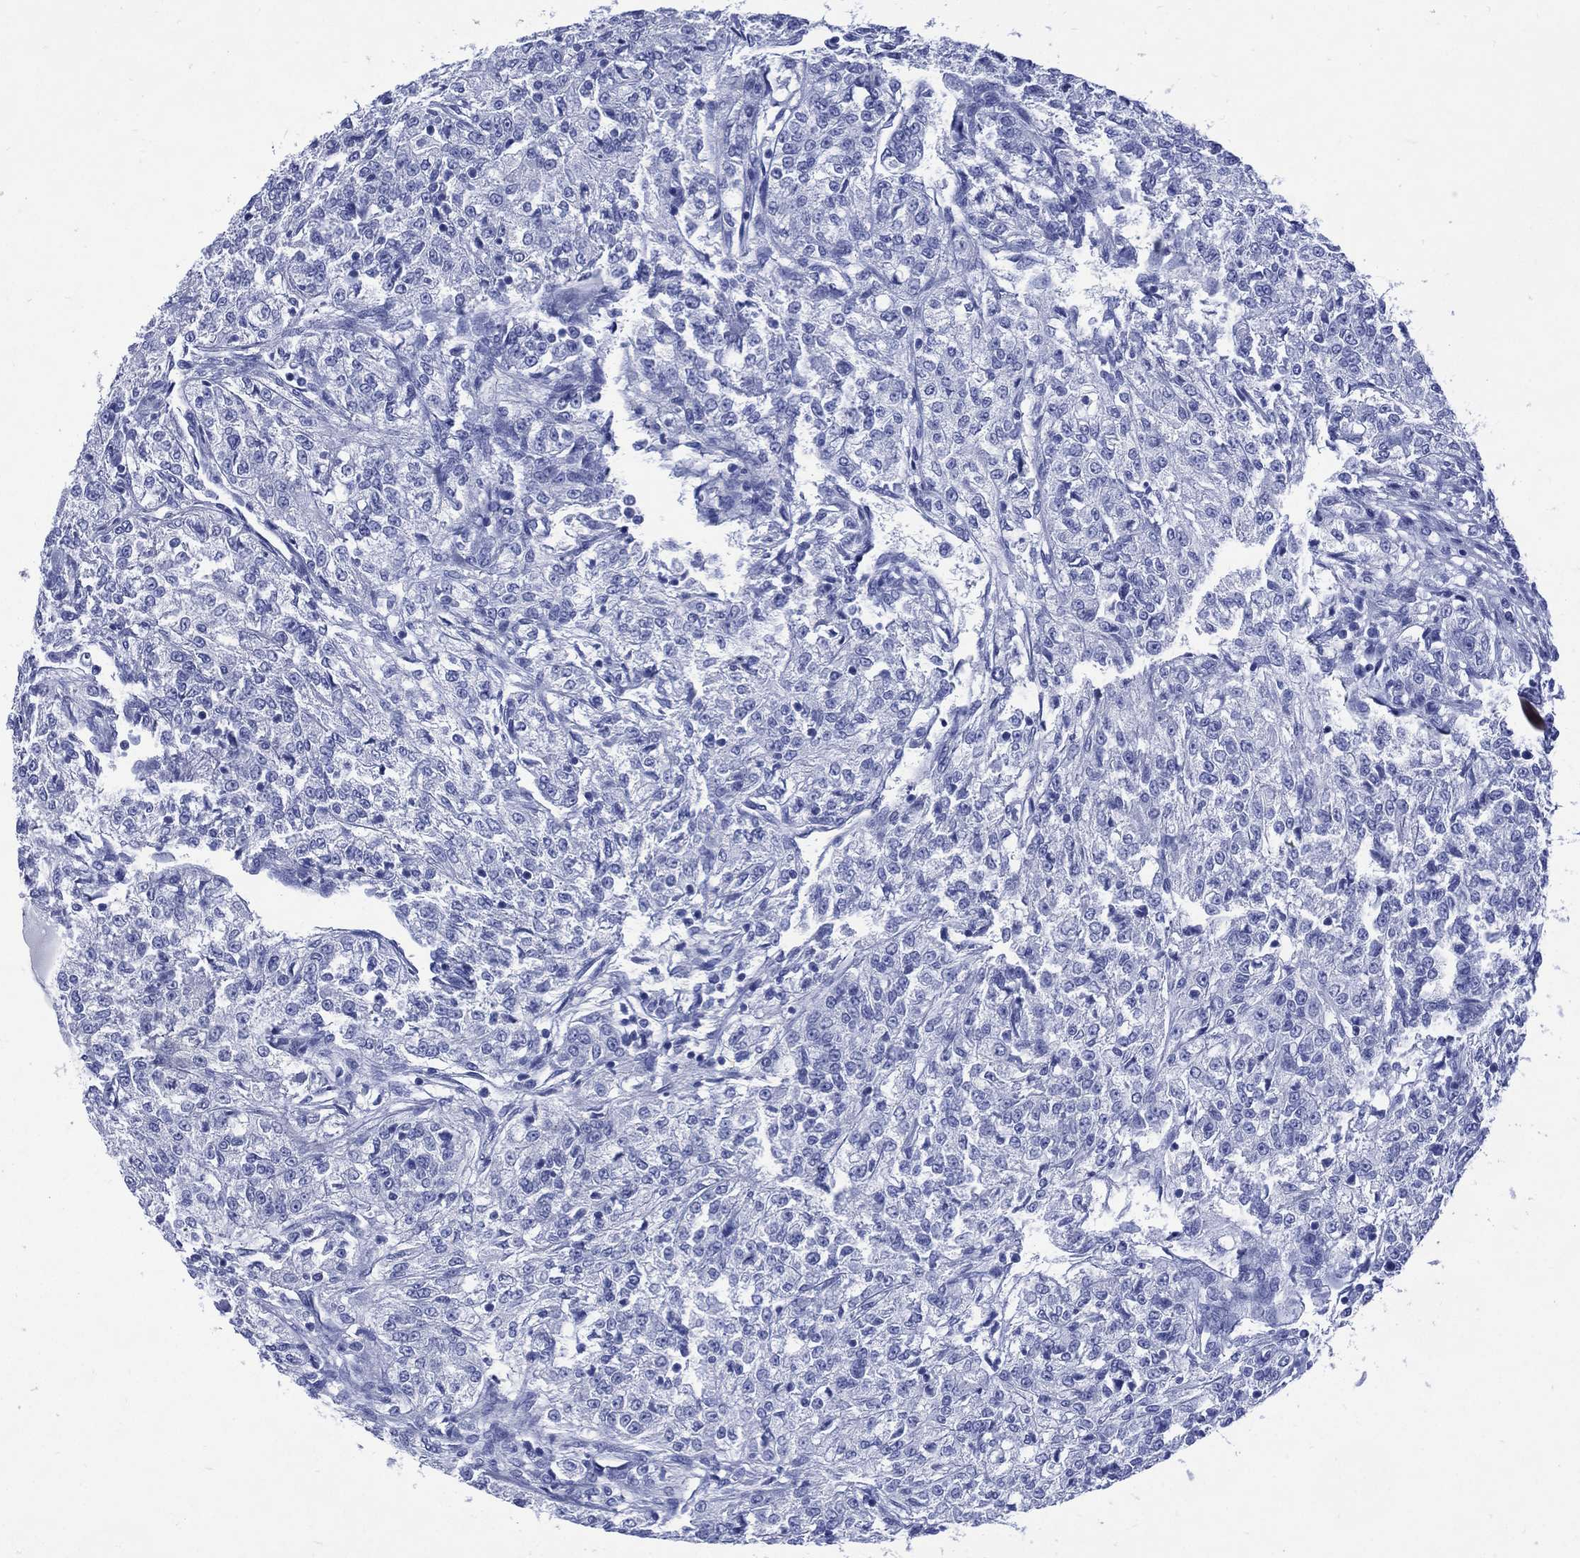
{"staining": {"intensity": "negative", "quantity": "none", "location": "none"}, "tissue": "renal cancer", "cell_type": "Tumor cells", "image_type": "cancer", "snomed": [{"axis": "morphology", "description": "Adenocarcinoma, NOS"}, {"axis": "topography", "description": "Kidney"}], "caption": "IHC micrograph of neoplastic tissue: renal adenocarcinoma stained with DAB (3,3'-diaminobenzidine) reveals no significant protein staining in tumor cells.", "gene": "SHCBP1L", "patient": {"sex": "female", "age": 63}}